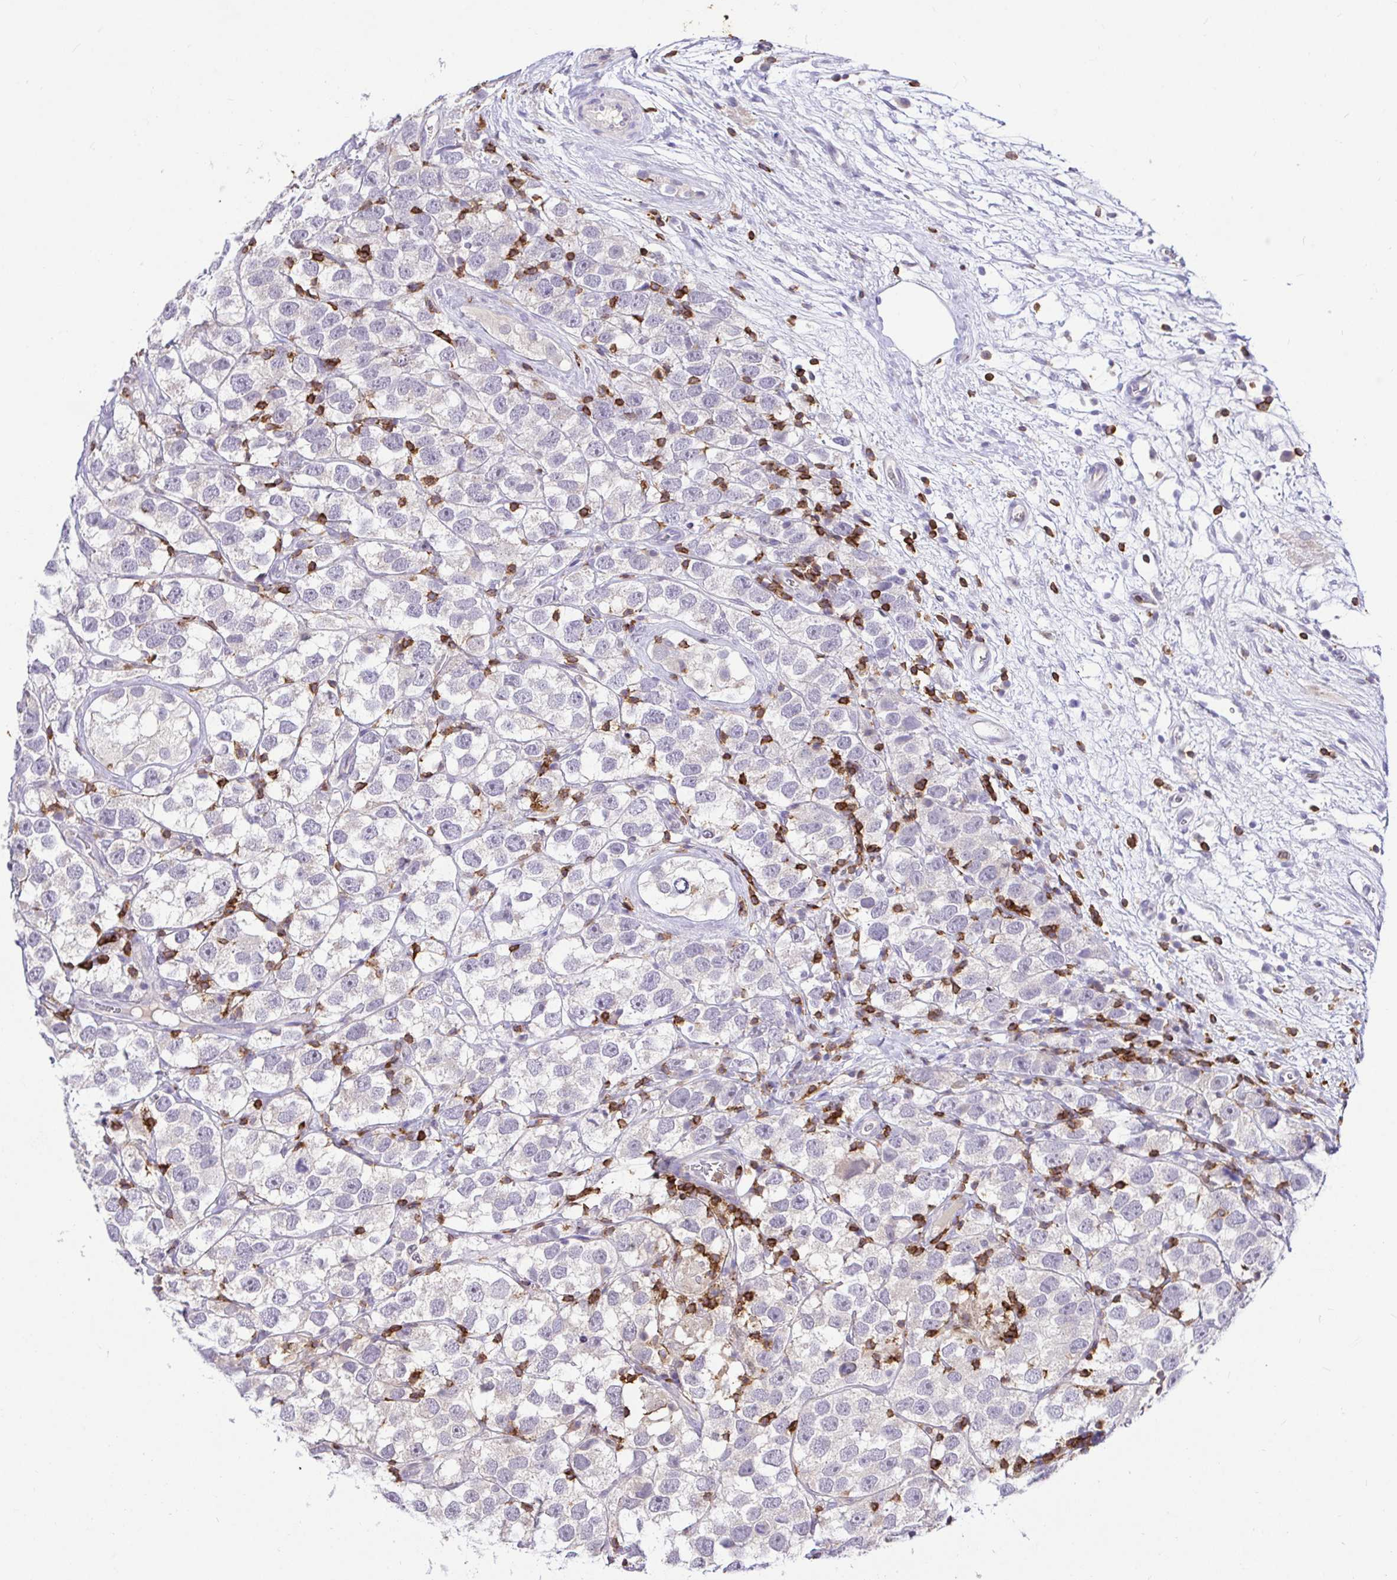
{"staining": {"intensity": "negative", "quantity": "none", "location": "none"}, "tissue": "testis cancer", "cell_type": "Tumor cells", "image_type": "cancer", "snomed": [{"axis": "morphology", "description": "Seminoma, NOS"}, {"axis": "topography", "description": "Testis"}], "caption": "DAB immunohistochemical staining of testis cancer exhibits no significant staining in tumor cells.", "gene": "SKAP1", "patient": {"sex": "male", "age": 26}}